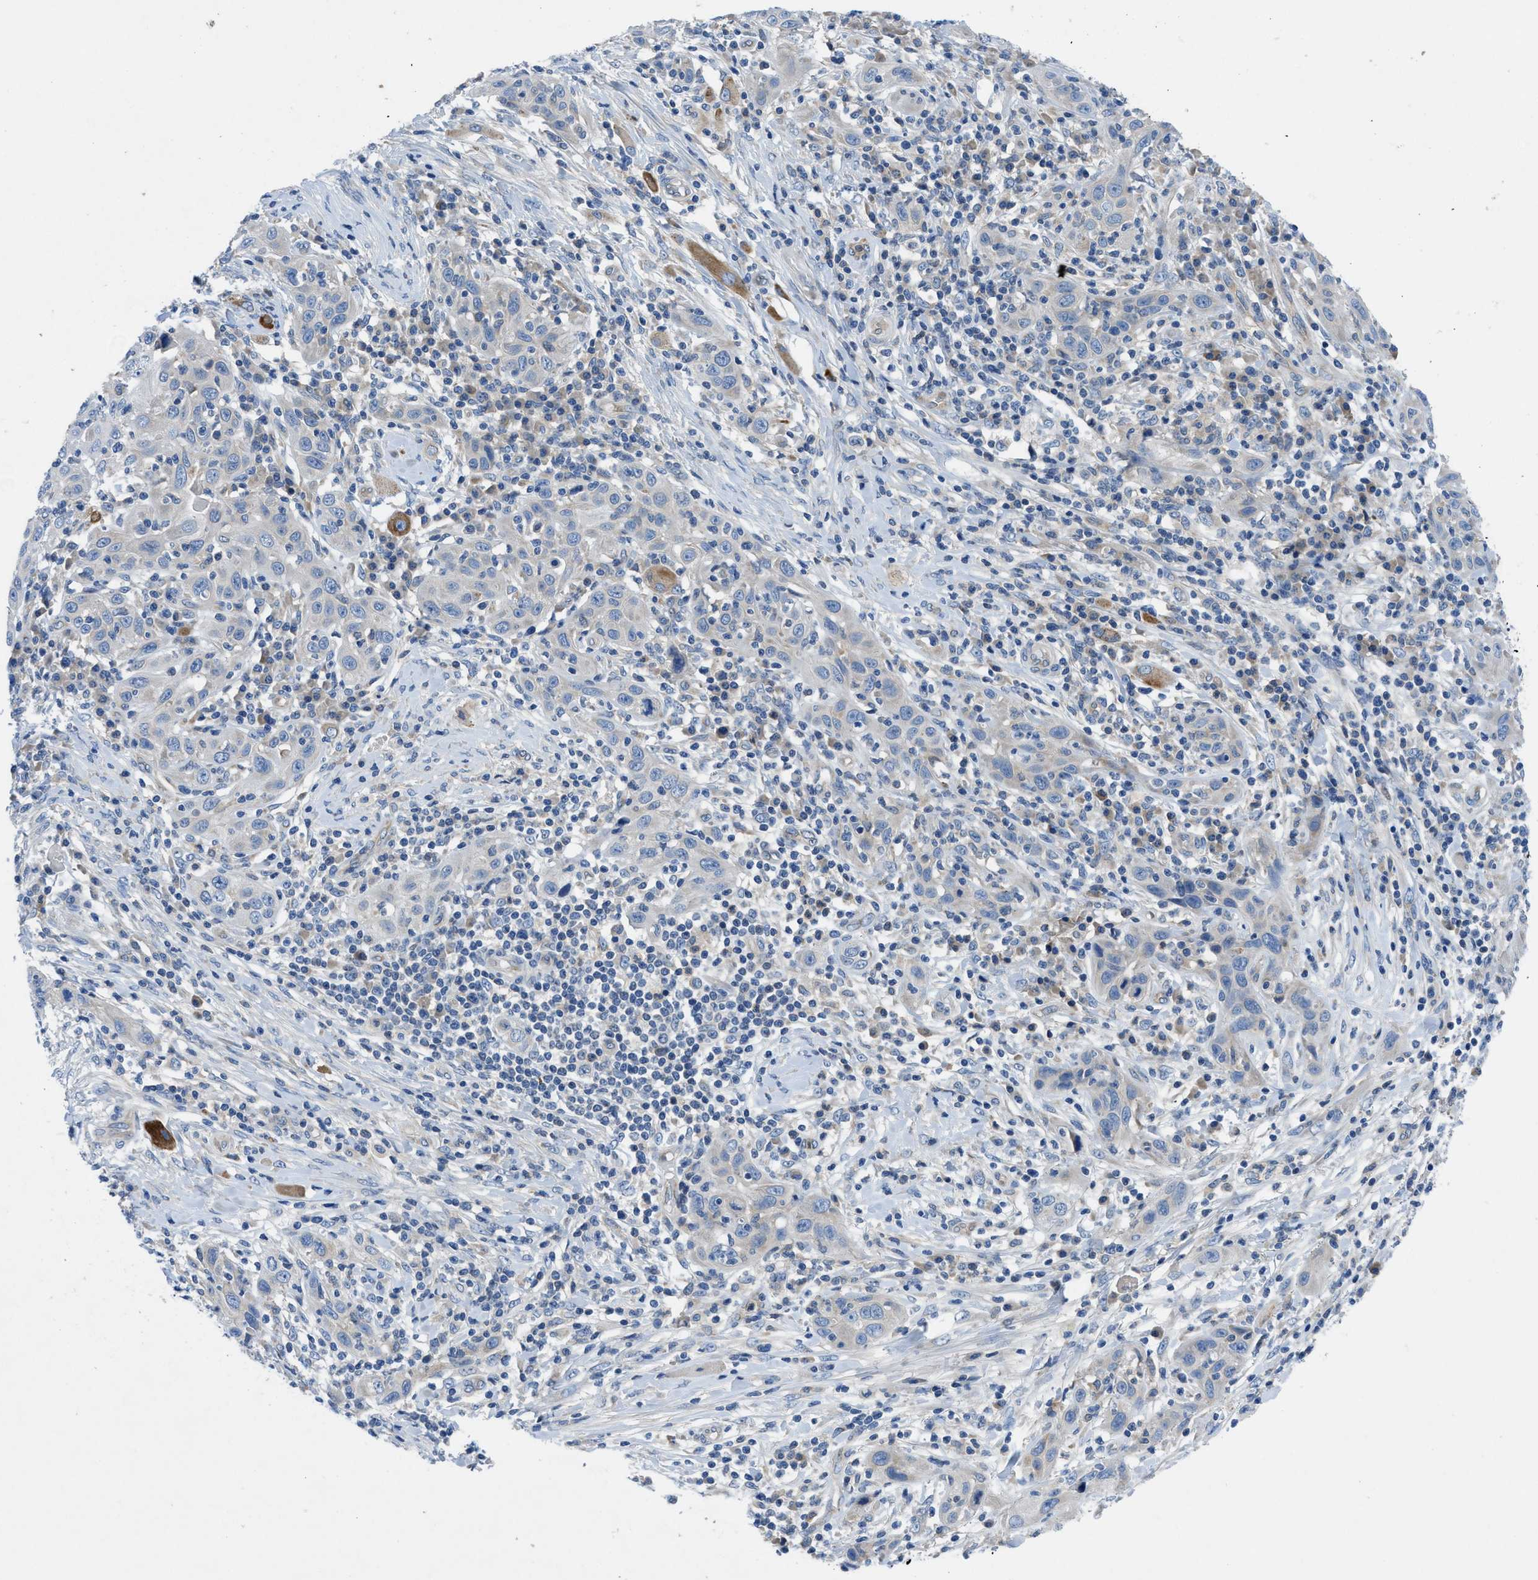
{"staining": {"intensity": "negative", "quantity": "none", "location": "none"}, "tissue": "skin cancer", "cell_type": "Tumor cells", "image_type": "cancer", "snomed": [{"axis": "morphology", "description": "Squamous cell carcinoma, NOS"}, {"axis": "topography", "description": "Skin"}], "caption": "Immunohistochemistry (IHC) image of neoplastic tissue: human skin cancer (squamous cell carcinoma) stained with DAB (3,3'-diaminobenzidine) reveals no significant protein positivity in tumor cells. Brightfield microscopy of immunohistochemistry stained with DAB (brown) and hematoxylin (blue), captured at high magnification.", "gene": "PGR", "patient": {"sex": "female", "age": 88}}